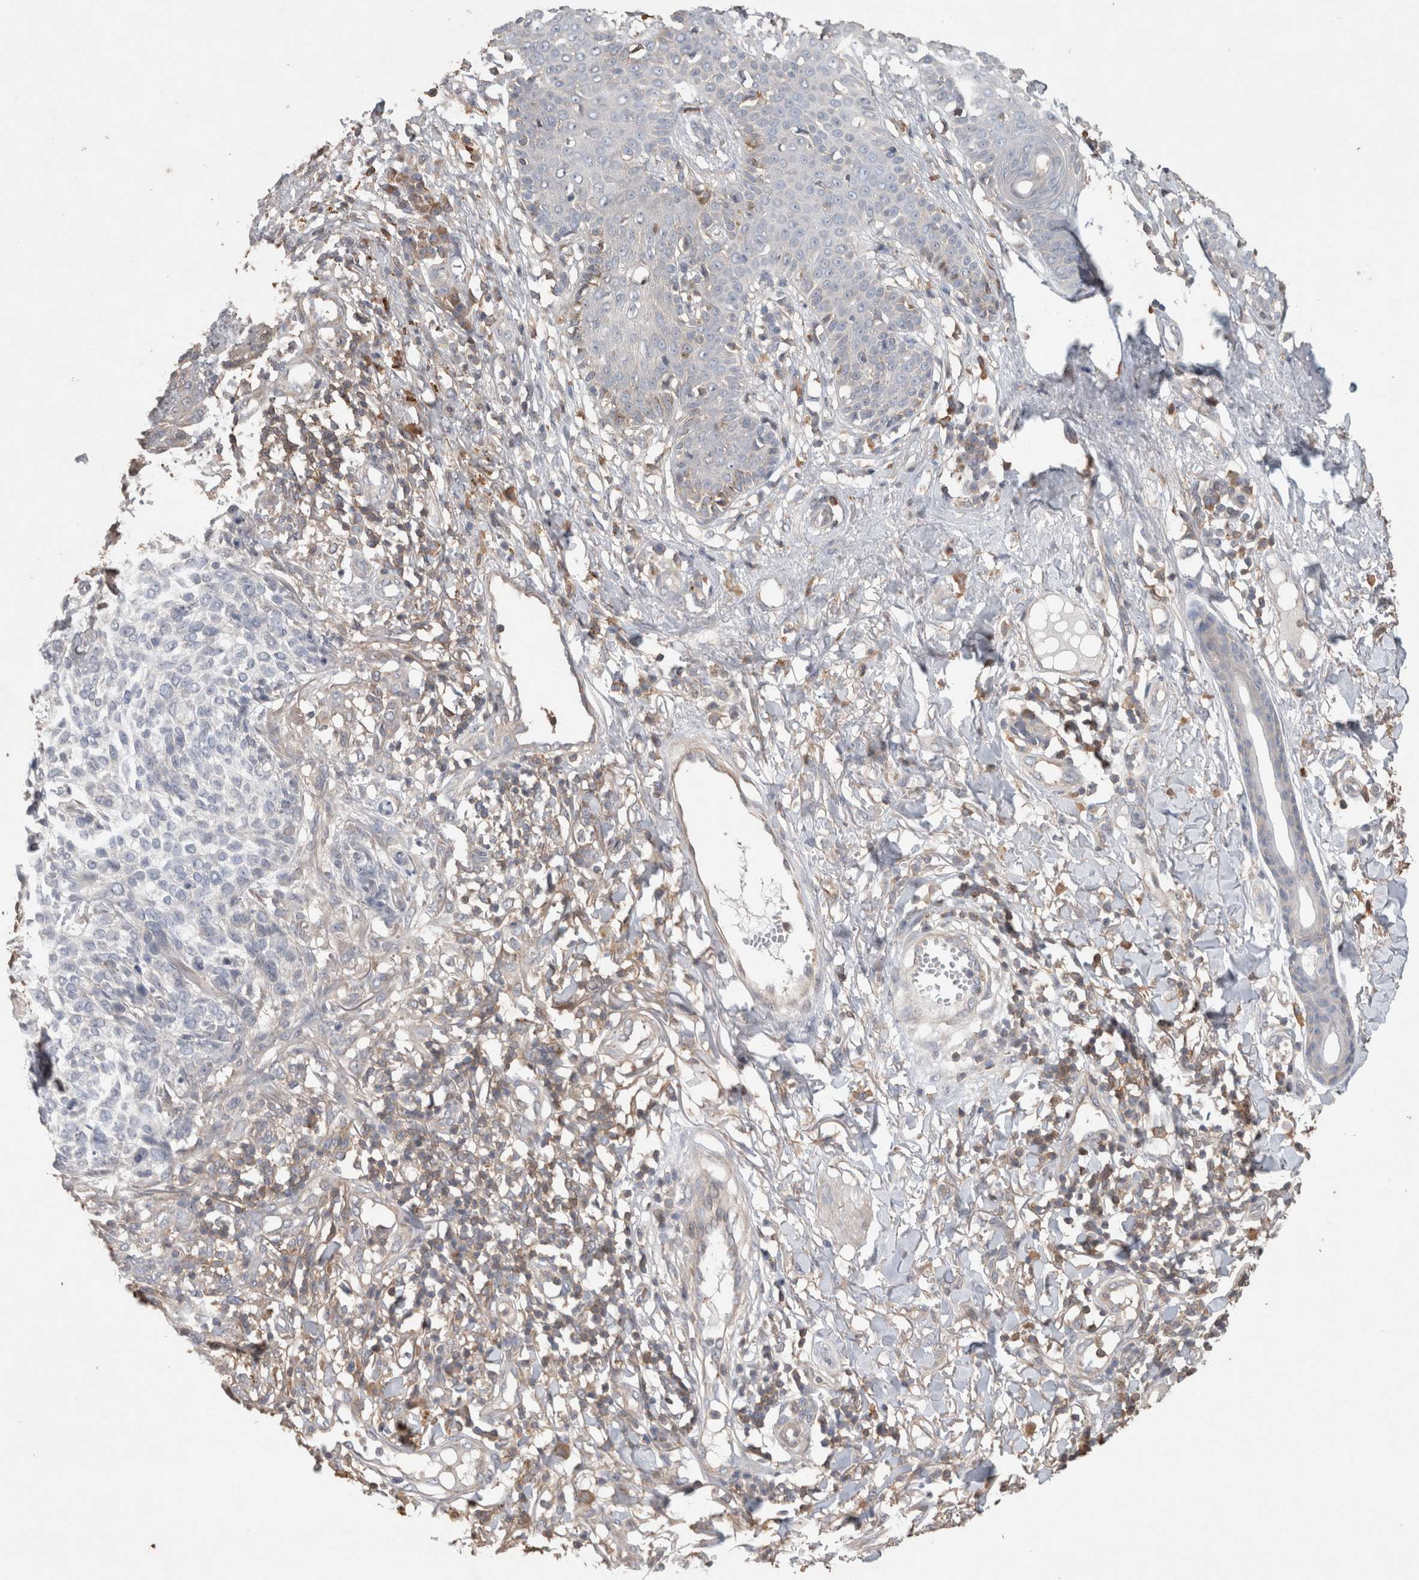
{"staining": {"intensity": "negative", "quantity": "none", "location": "none"}, "tissue": "skin cancer", "cell_type": "Tumor cells", "image_type": "cancer", "snomed": [{"axis": "morphology", "description": "Basal cell carcinoma"}, {"axis": "topography", "description": "Skin"}], "caption": "This is a histopathology image of immunohistochemistry (IHC) staining of skin cancer (basal cell carcinoma), which shows no staining in tumor cells.", "gene": "TRIM5", "patient": {"sex": "female", "age": 64}}